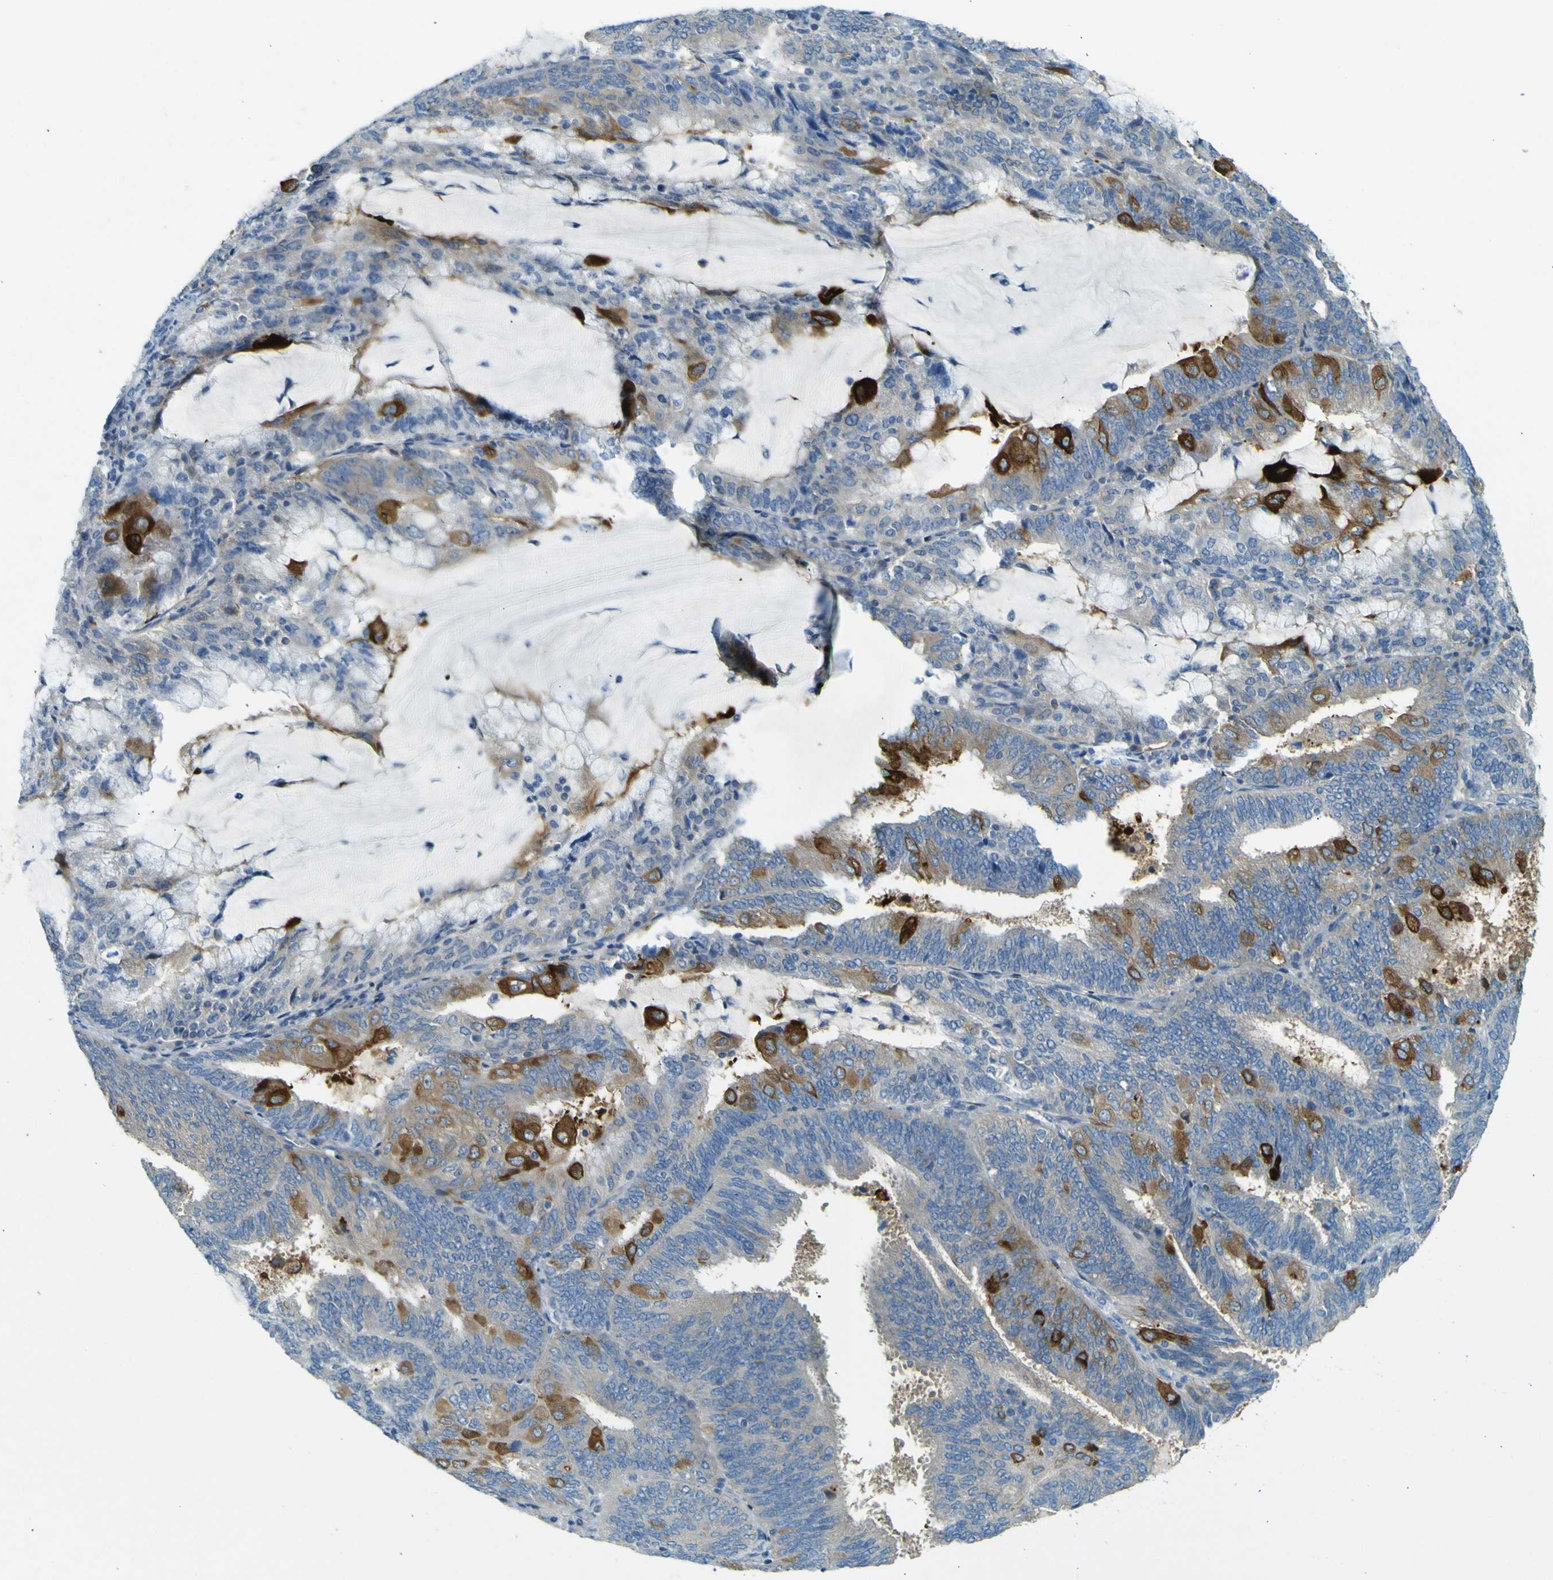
{"staining": {"intensity": "strong", "quantity": "25%-75%", "location": "cytoplasmic/membranous"}, "tissue": "endometrial cancer", "cell_type": "Tumor cells", "image_type": "cancer", "snomed": [{"axis": "morphology", "description": "Adenocarcinoma, NOS"}, {"axis": "topography", "description": "Endometrium"}], "caption": "Immunohistochemical staining of adenocarcinoma (endometrial) reveals strong cytoplasmic/membranous protein positivity in about 25%-75% of tumor cells.", "gene": "SORCS1", "patient": {"sex": "female", "age": 81}}